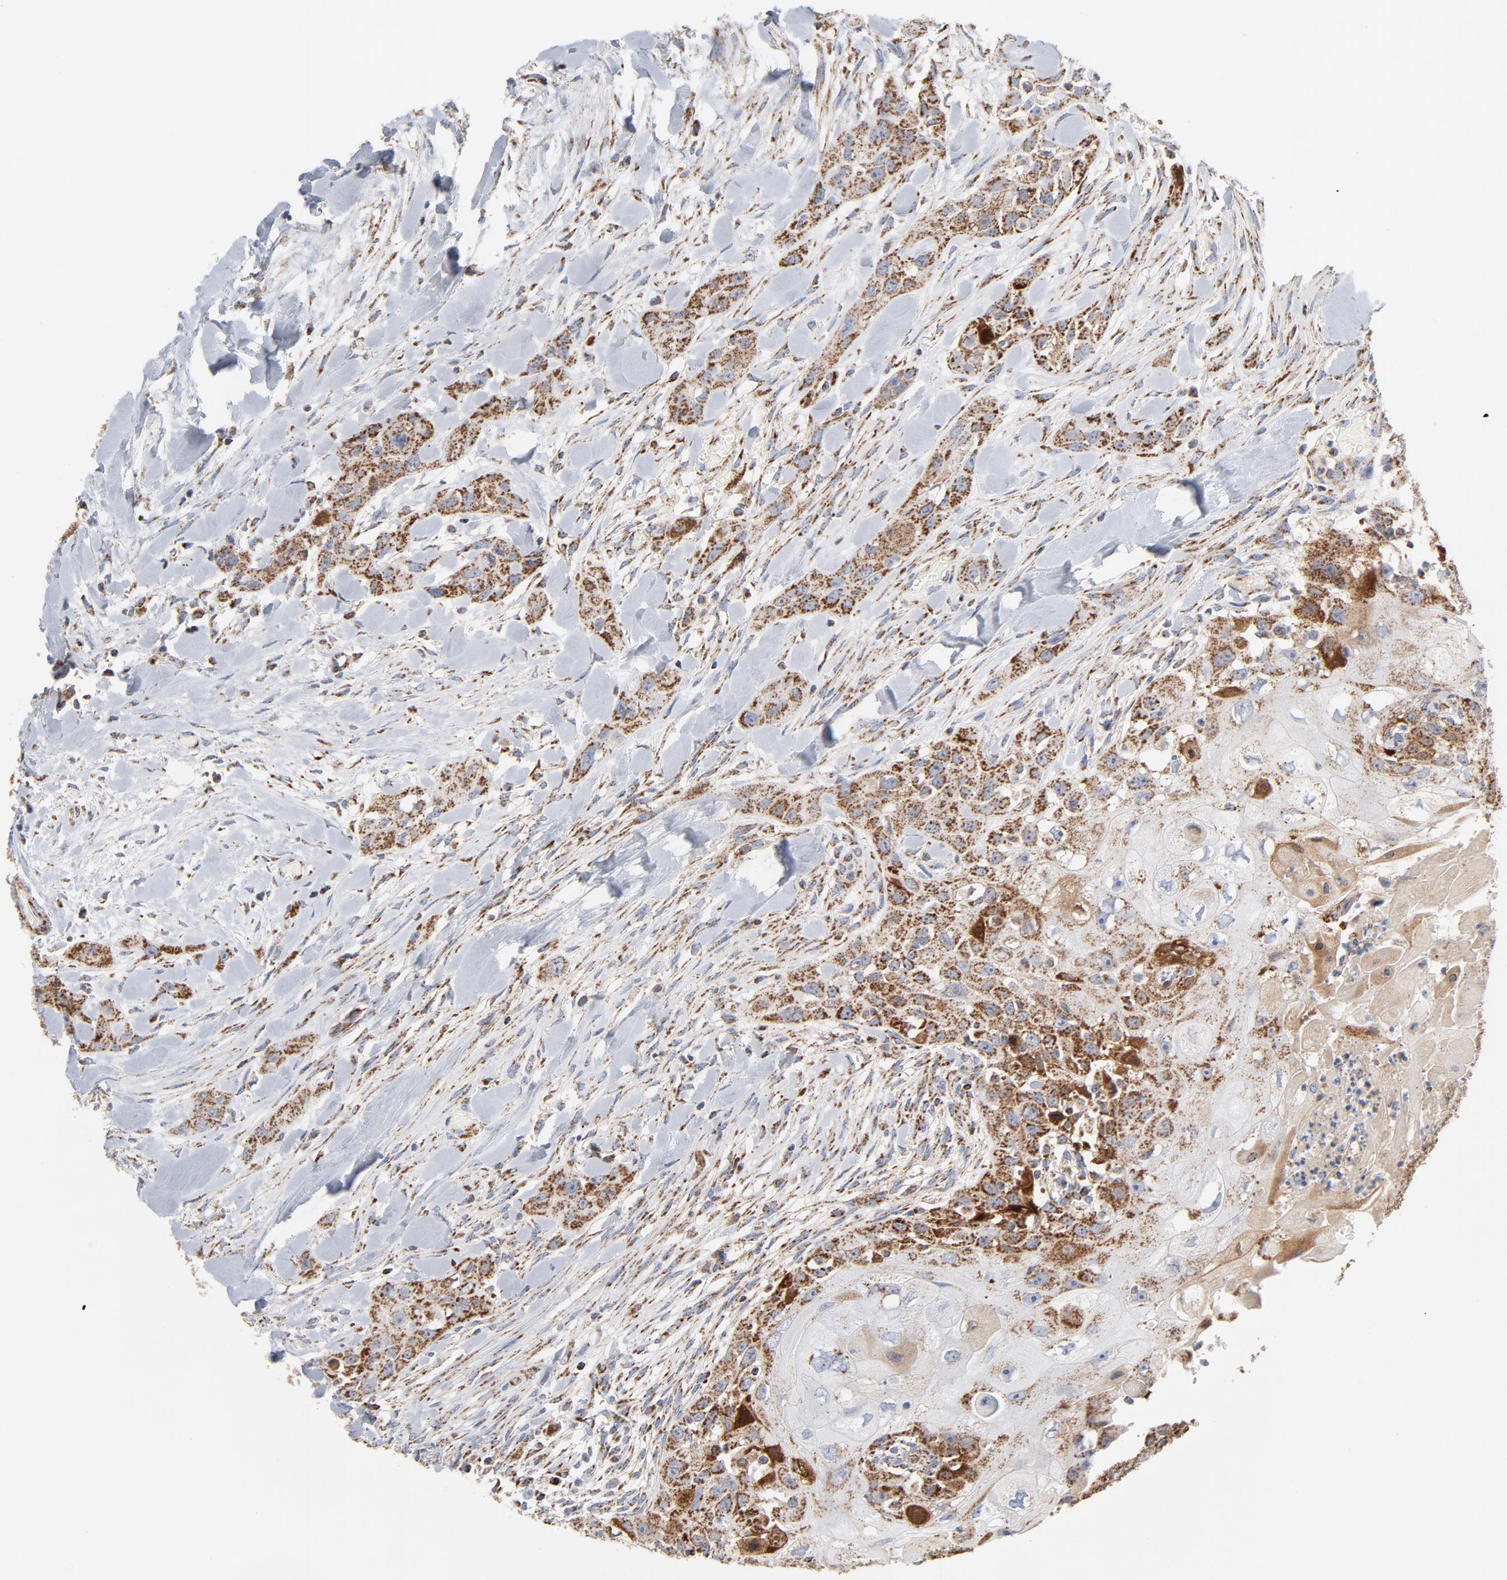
{"staining": {"intensity": "strong", "quantity": ">75%", "location": "cytoplasmic/membranous"}, "tissue": "head and neck cancer", "cell_type": "Tumor cells", "image_type": "cancer", "snomed": [{"axis": "morphology", "description": "Neoplasm, malignant, NOS"}, {"axis": "topography", "description": "Salivary gland"}, {"axis": "topography", "description": "Head-Neck"}], "caption": "There is high levels of strong cytoplasmic/membranous expression in tumor cells of head and neck cancer (malignant neoplasm), as demonstrated by immunohistochemical staining (brown color).", "gene": "DIABLO", "patient": {"sex": "male", "age": 43}}